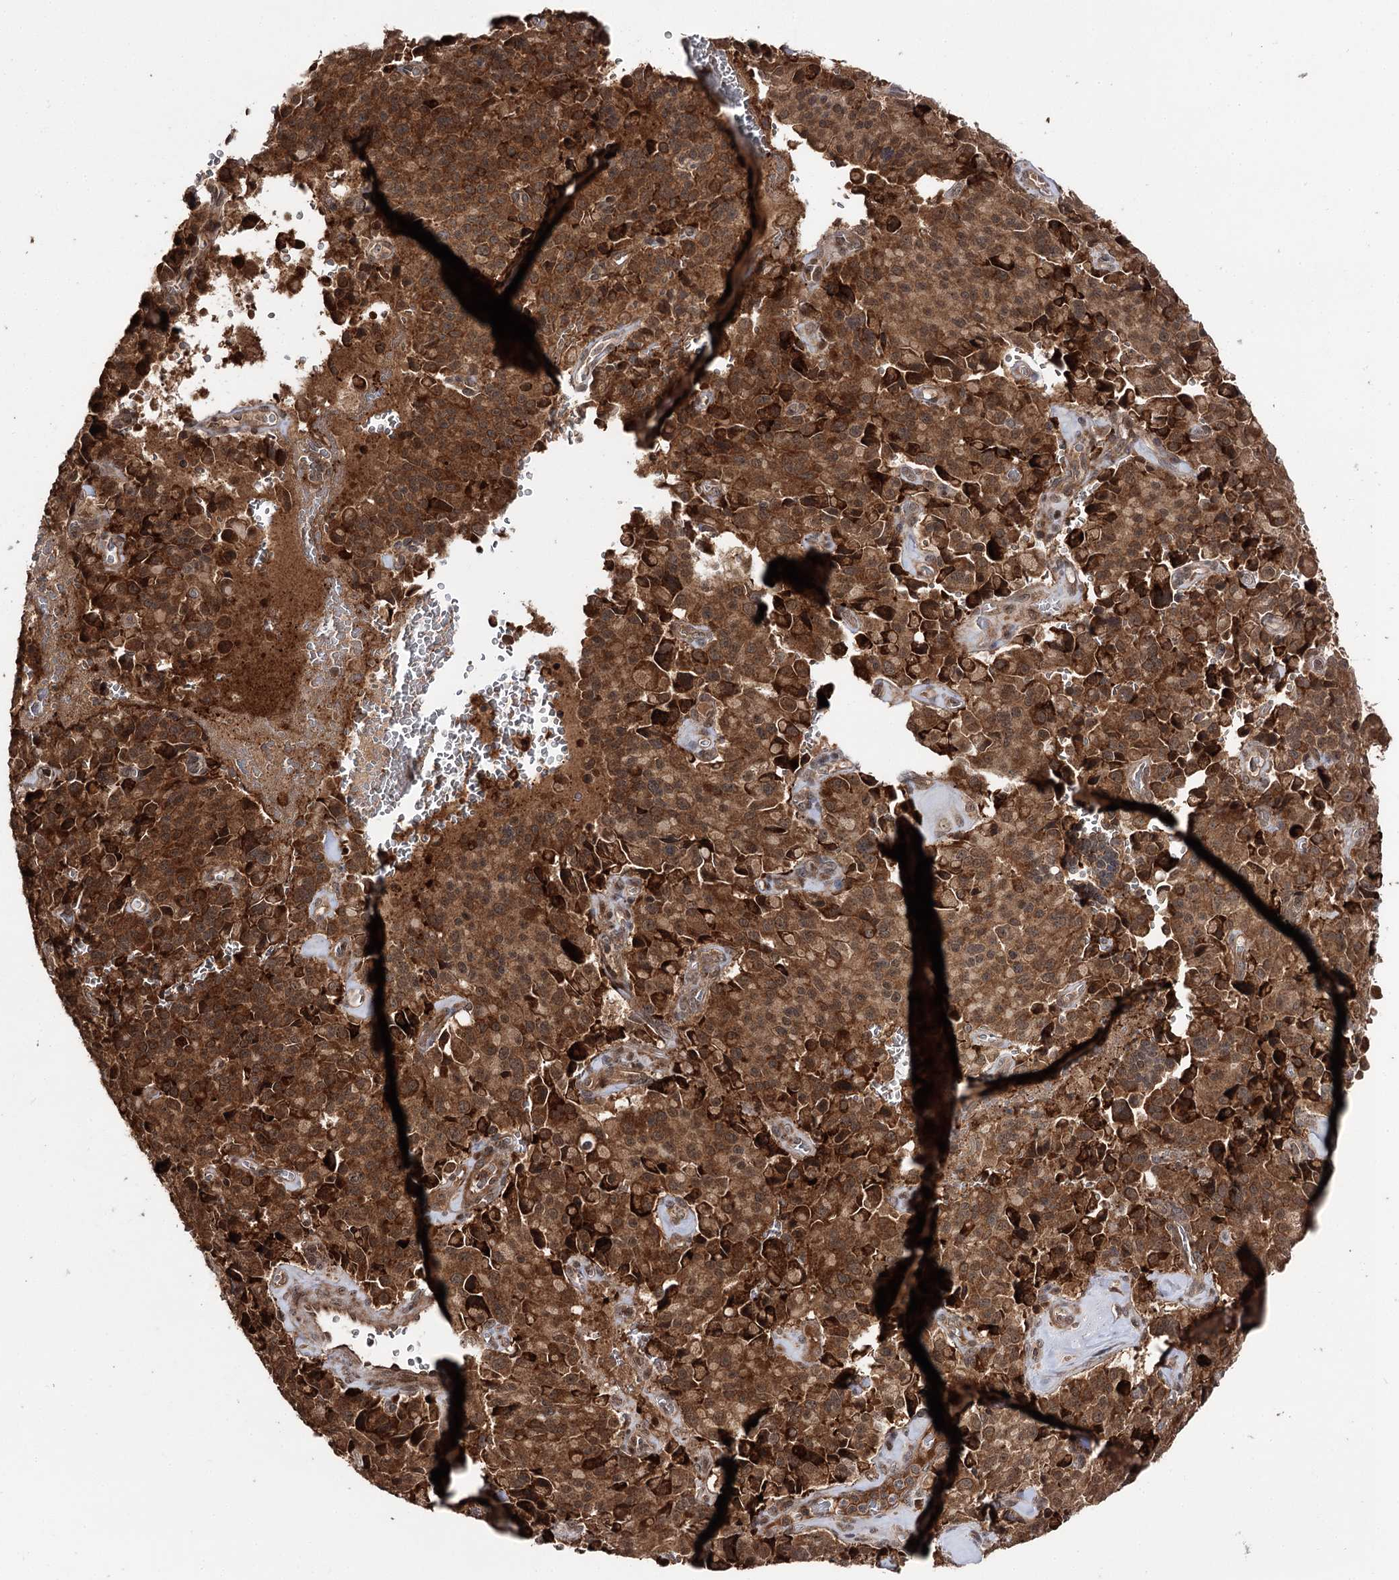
{"staining": {"intensity": "strong", "quantity": ">75%", "location": "cytoplasmic/membranous"}, "tissue": "pancreatic cancer", "cell_type": "Tumor cells", "image_type": "cancer", "snomed": [{"axis": "morphology", "description": "Adenocarcinoma, NOS"}, {"axis": "topography", "description": "Pancreas"}], "caption": "IHC histopathology image of pancreatic cancer (adenocarcinoma) stained for a protein (brown), which demonstrates high levels of strong cytoplasmic/membranous expression in approximately >75% of tumor cells.", "gene": "FAM53B", "patient": {"sex": "male", "age": 65}}